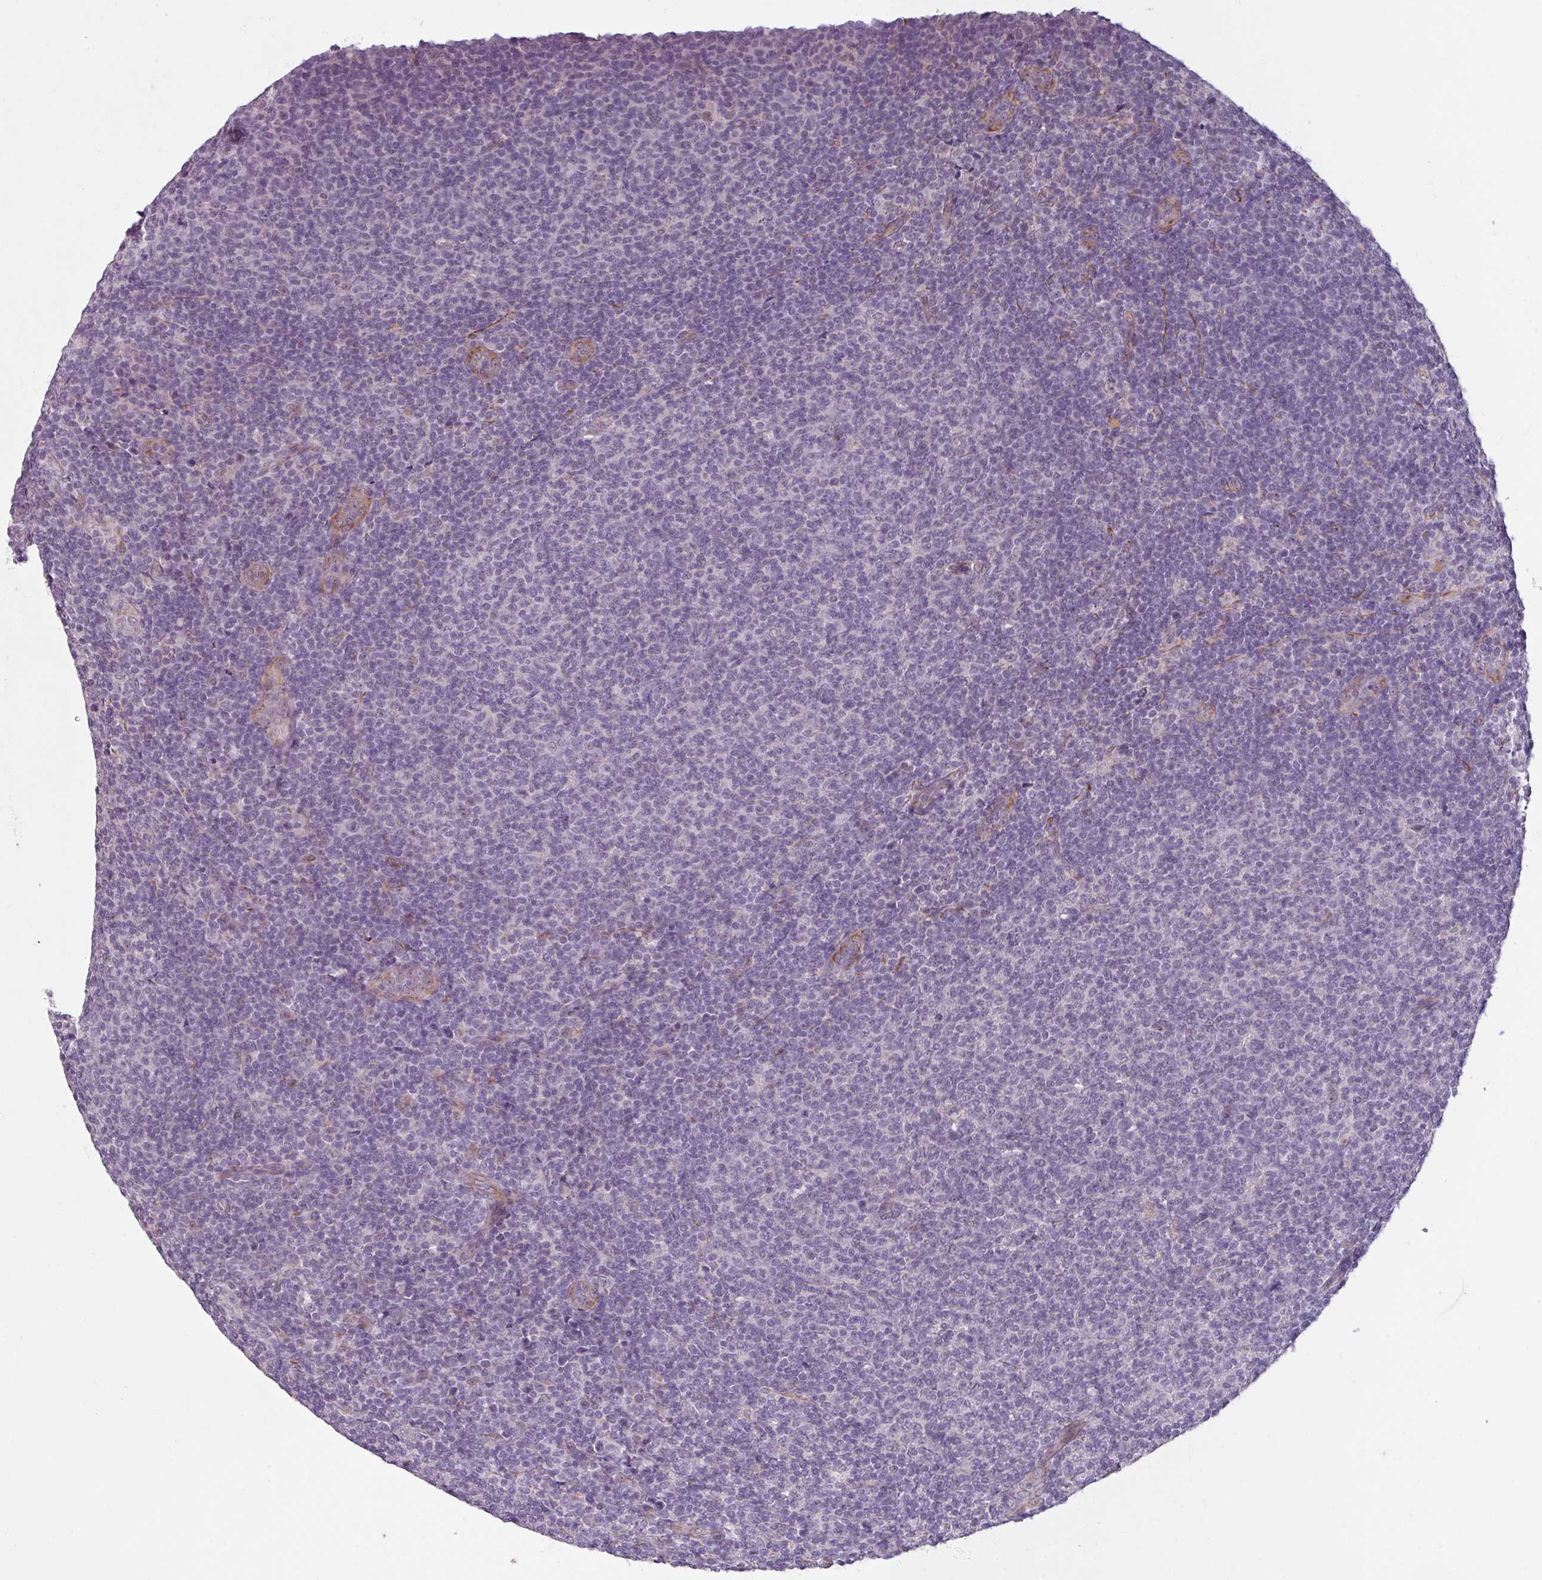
{"staining": {"intensity": "negative", "quantity": "none", "location": "none"}, "tissue": "lymphoma", "cell_type": "Tumor cells", "image_type": "cancer", "snomed": [{"axis": "morphology", "description": "Malignant lymphoma, non-Hodgkin's type, Low grade"}, {"axis": "topography", "description": "Lymph node"}], "caption": "The image reveals no staining of tumor cells in low-grade malignant lymphoma, non-Hodgkin's type.", "gene": "UVSSA", "patient": {"sex": "male", "age": 66}}